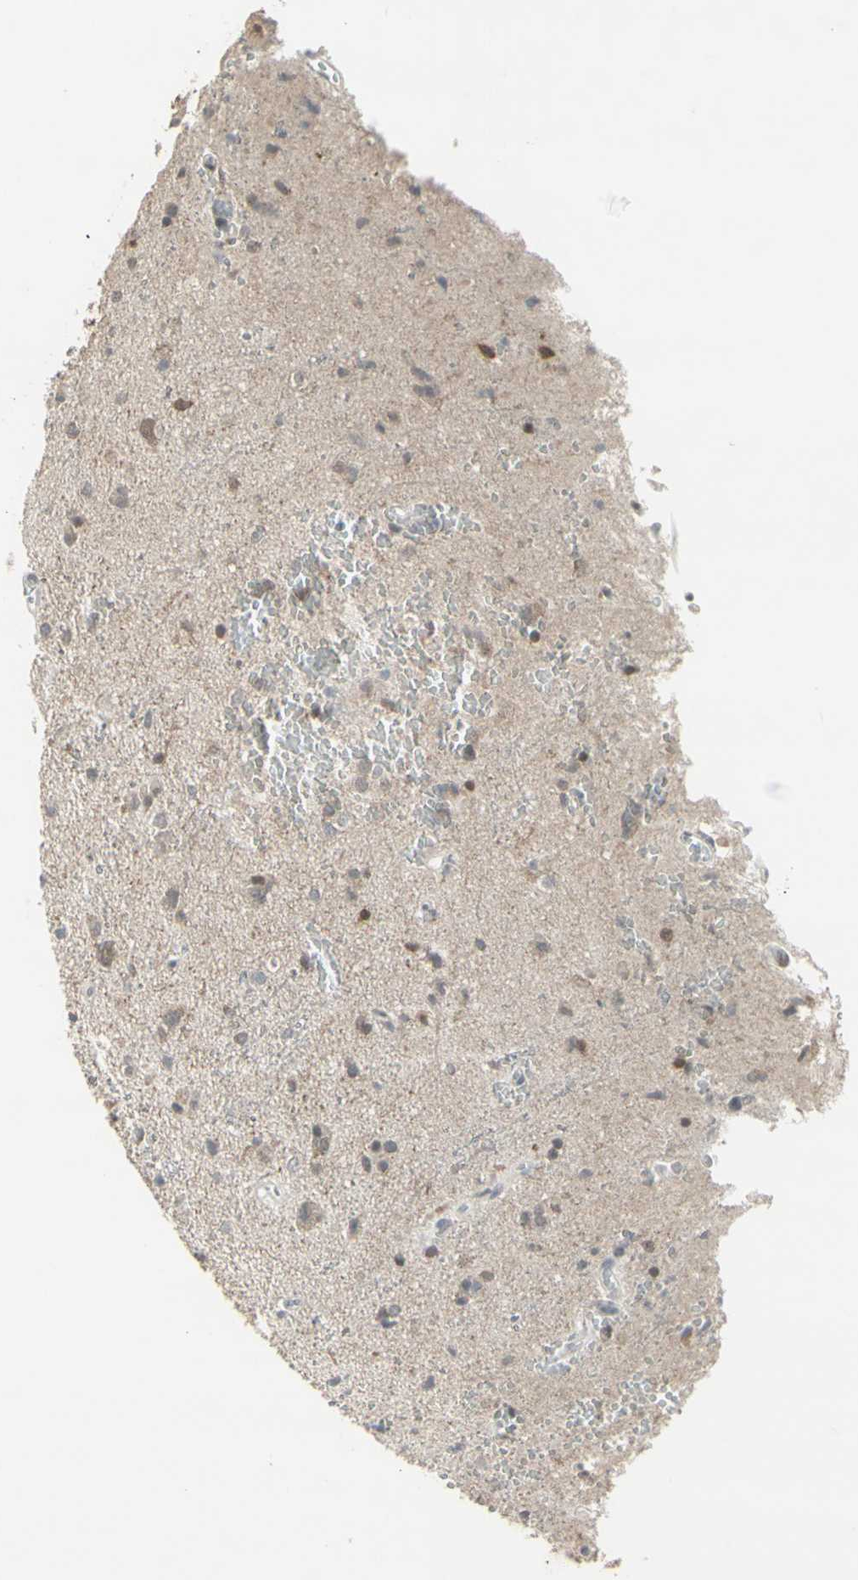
{"staining": {"intensity": "moderate", "quantity": "<25%", "location": "nuclear"}, "tissue": "glioma", "cell_type": "Tumor cells", "image_type": "cancer", "snomed": [{"axis": "morphology", "description": "Glioma, malignant, High grade"}, {"axis": "topography", "description": "Brain"}], "caption": "Immunohistochemistry staining of high-grade glioma (malignant), which demonstrates low levels of moderate nuclear staining in approximately <25% of tumor cells indicating moderate nuclear protein staining. The staining was performed using DAB (brown) for protein detection and nuclei were counterstained in hematoxylin (blue).", "gene": "SAMSN1", "patient": {"sex": "male", "age": 47}}